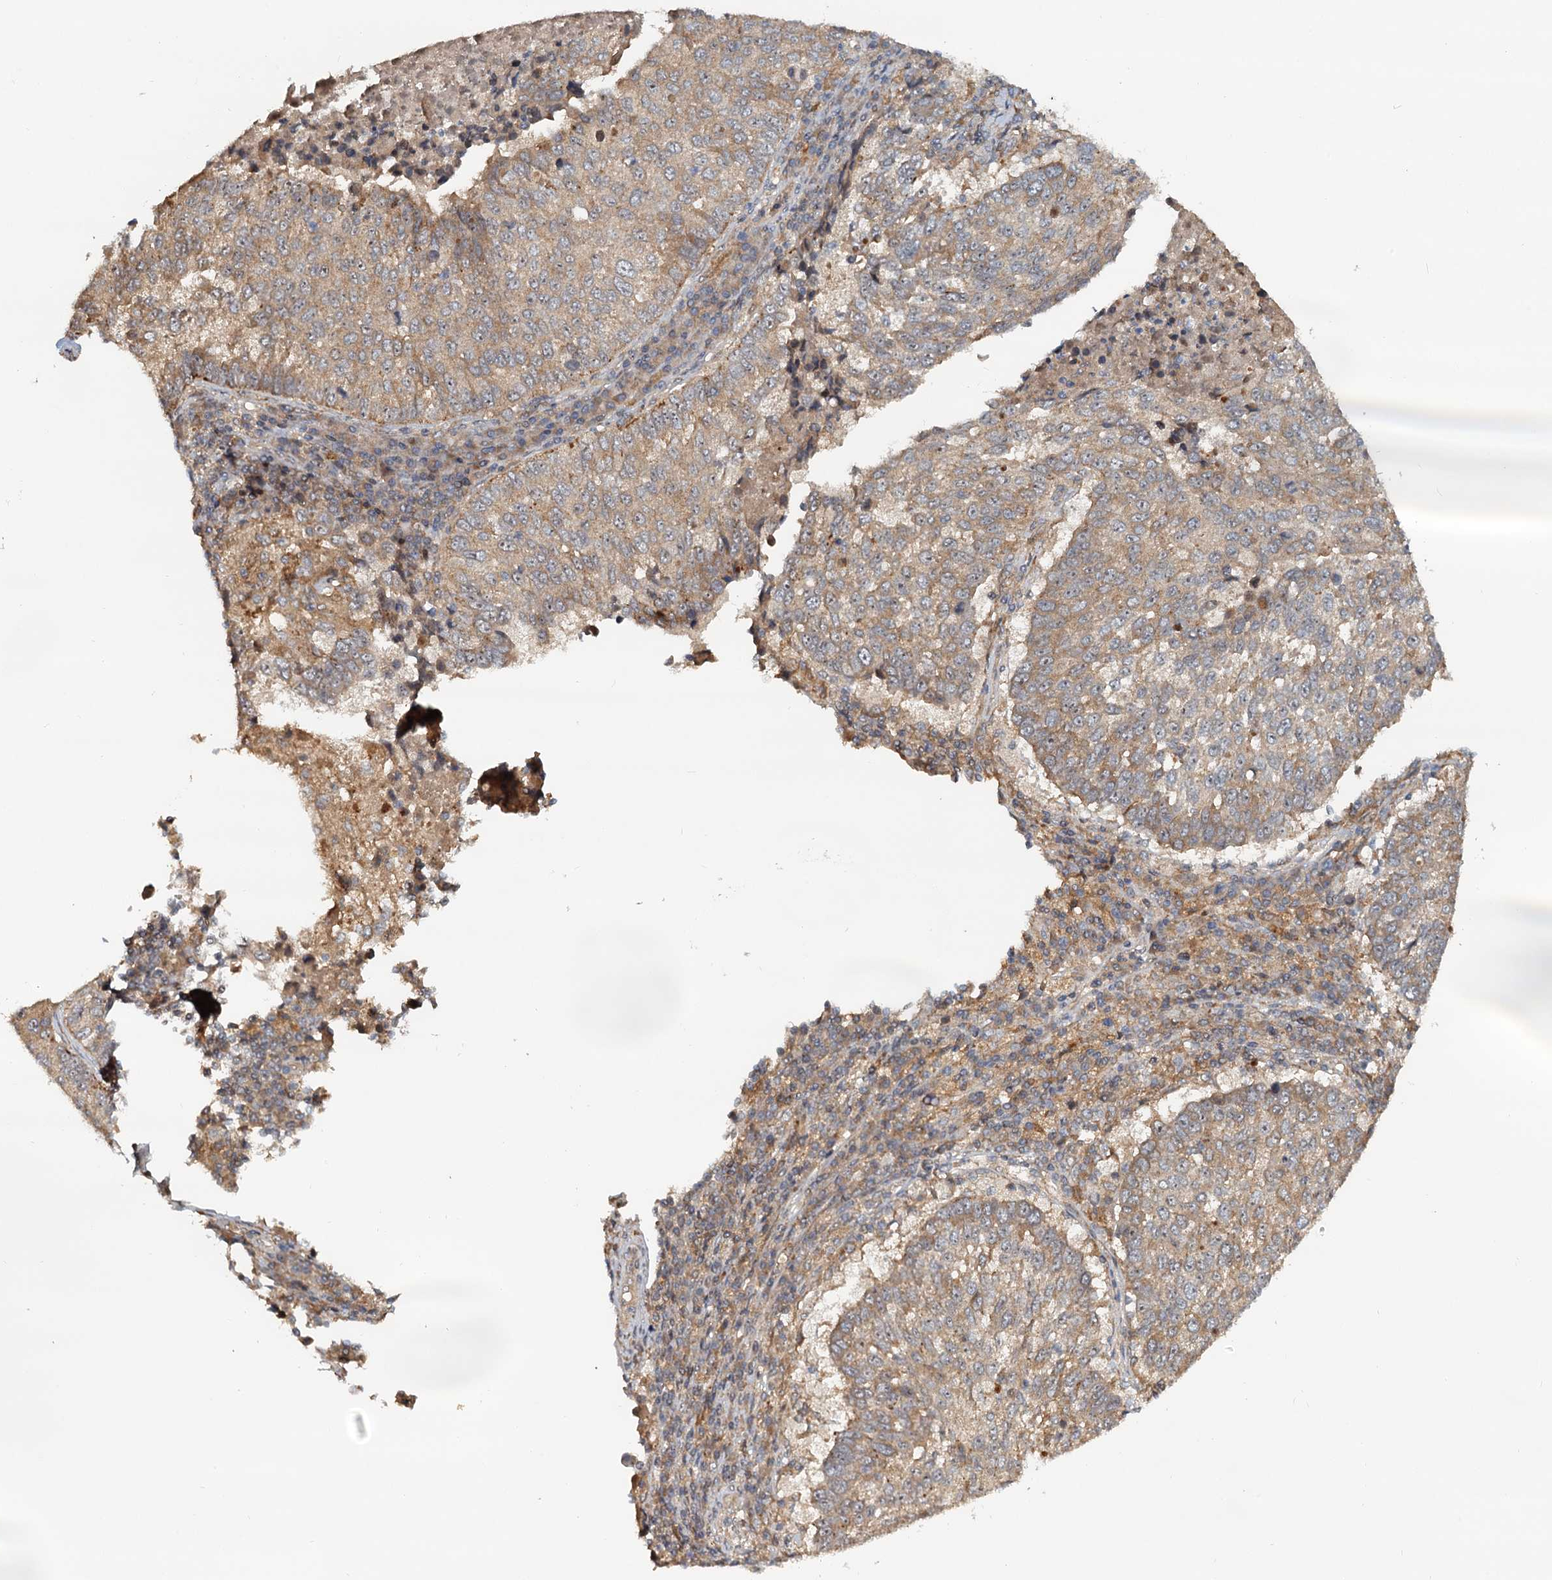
{"staining": {"intensity": "weak", "quantity": ">75%", "location": "cytoplasmic/membranous"}, "tissue": "lung cancer", "cell_type": "Tumor cells", "image_type": "cancer", "snomed": [{"axis": "morphology", "description": "Squamous cell carcinoma, NOS"}, {"axis": "topography", "description": "Lung"}], "caption": "IHC histopathology image of neoplastic tissue: lung cancer (squamous cell carcinoma) stained using immunohistochemistry (IHC) exhibits low levels of weak protein expression localized specifically in the cytoplasmic/membranous of tumor cells, appearing as a cytoplasmic/membranous brown color.", "gene": "TOLLIP", "patient": {"sex": "male", "age": 73}}